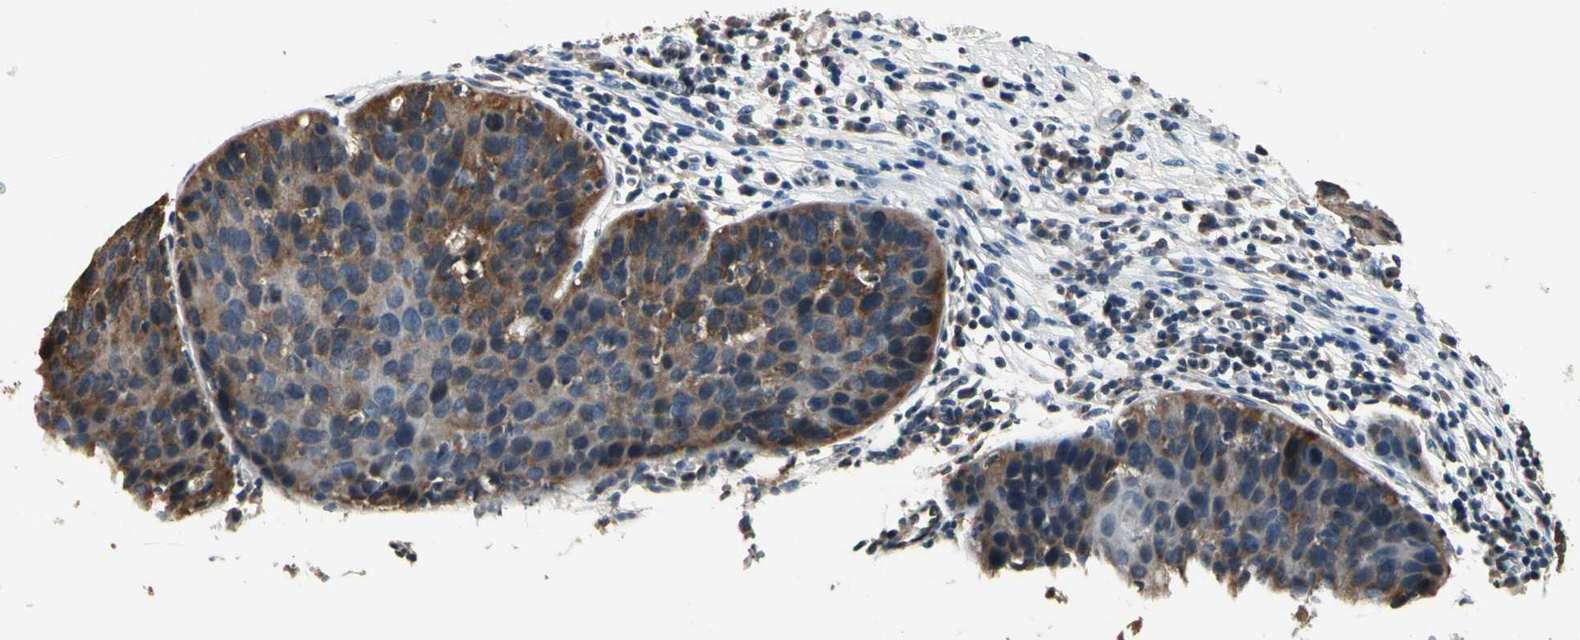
{"staining": {"intensity": "moderate", "quantity": "25%-75%", "location": "cytoplasmic/membranous"}, "tissue": "cervical cancer", "cell_type": "Tumor cells", "image_type": "cancer", "snomed": [{"axis": "morphology", "description": "Squamous cell carcinoma, NOS"}, {"axis": "topography", "description": "Cervix"}], "caption": "This is an image of immunohistochemistry staining of squamous cell carcinoma (cervical), which shows moderate positivity in the cytoplasmic/membranous of tumor cells.", "gene": "GCLC", "patient": {"sex": "female", "age": 38}}